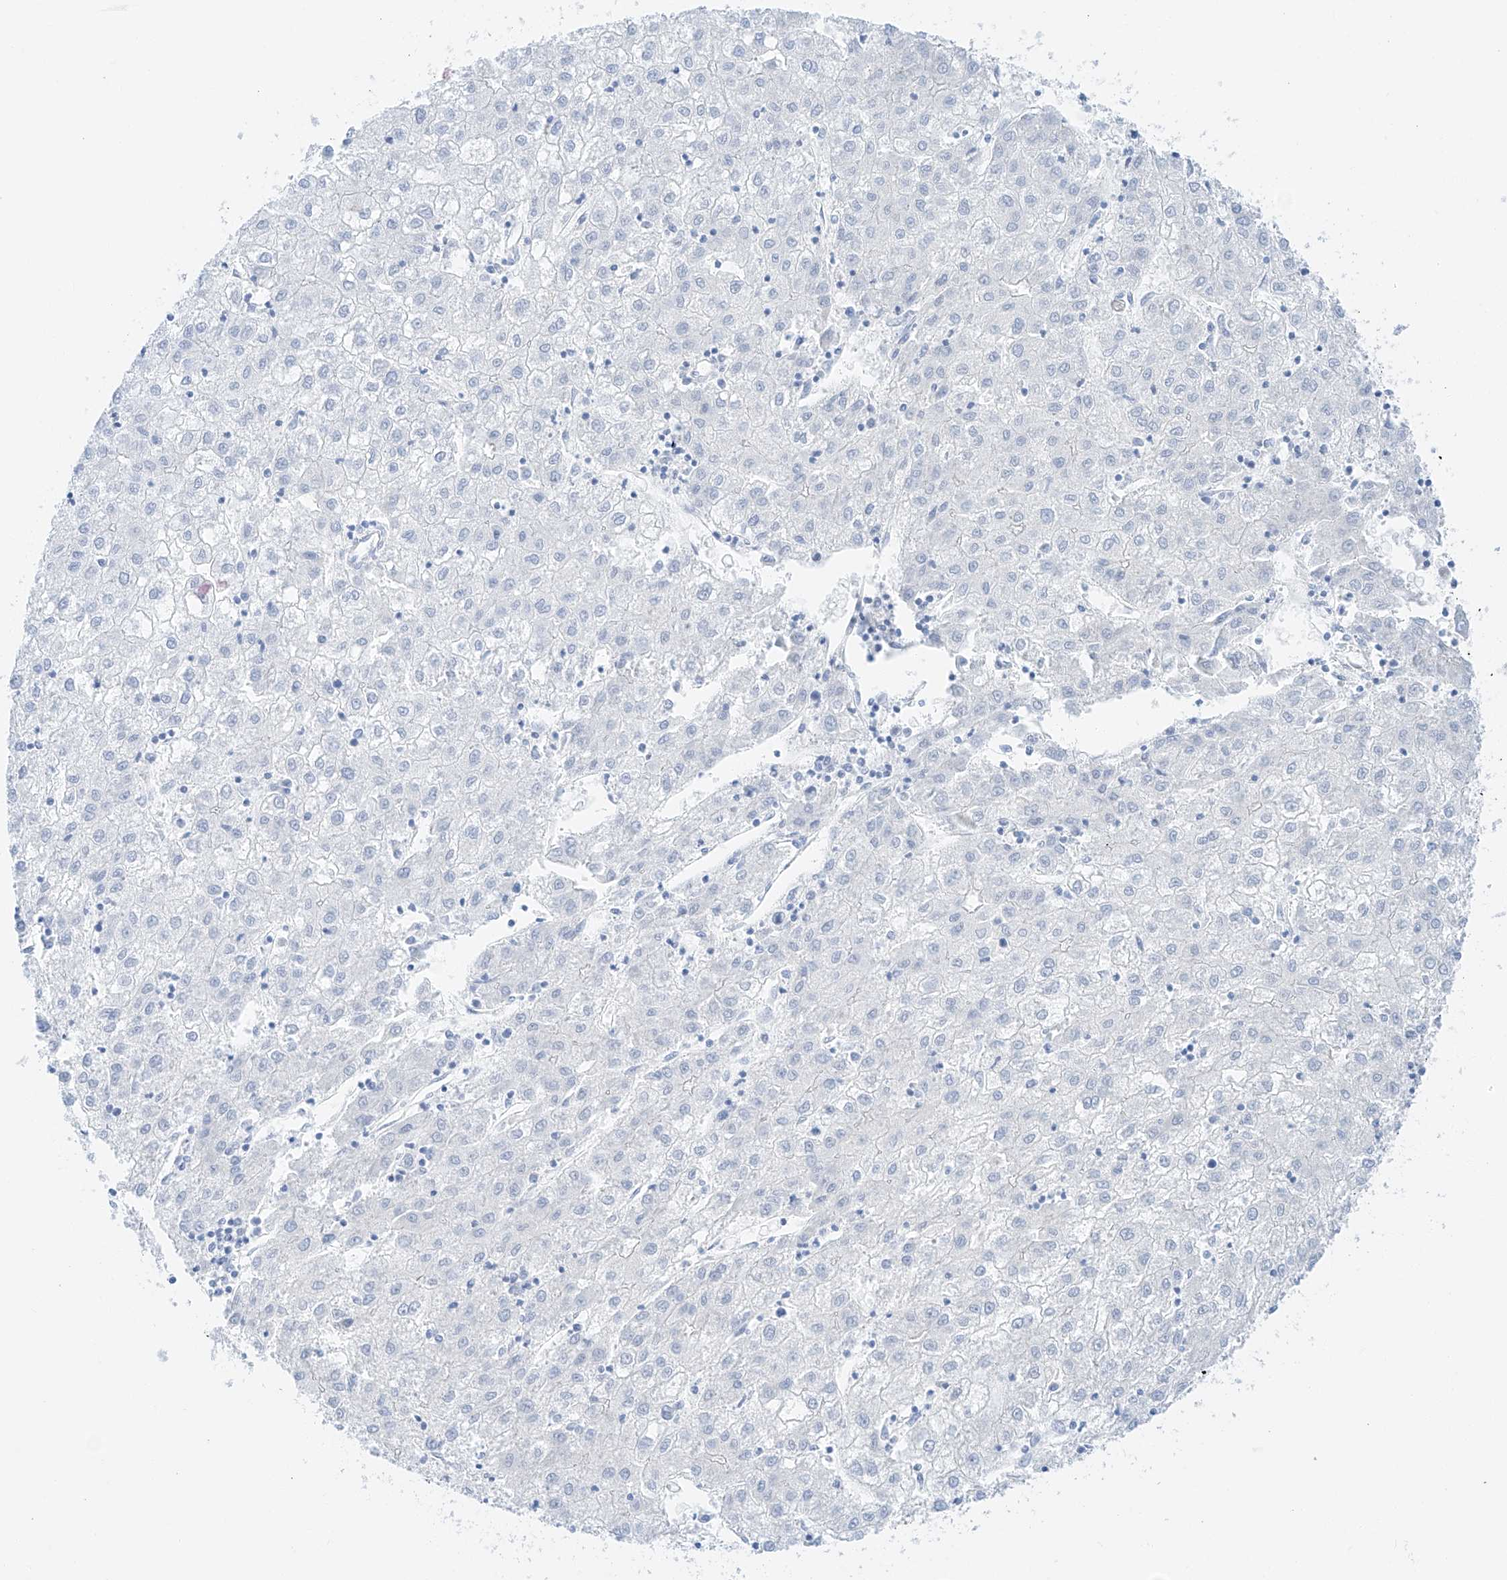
{"staining": {"intensity": "negative", "quantity": "none", "location": "none"}, "tissue": "liver cancer", "cell_type": "Tumor cells", "image_type": "cancer", "snomed": [{"axis": "morphology", "description": "Carcinoma, Hepatocellular, NOS"}, {"axis": "topography", "description": "Liver"}], "caption": "Immunohistochemistry (IHC) of liver cancer demonstrates no expression in tumor cells.", "gene": "MINDY4", "patient": {"sex": "male", "age": 72}}